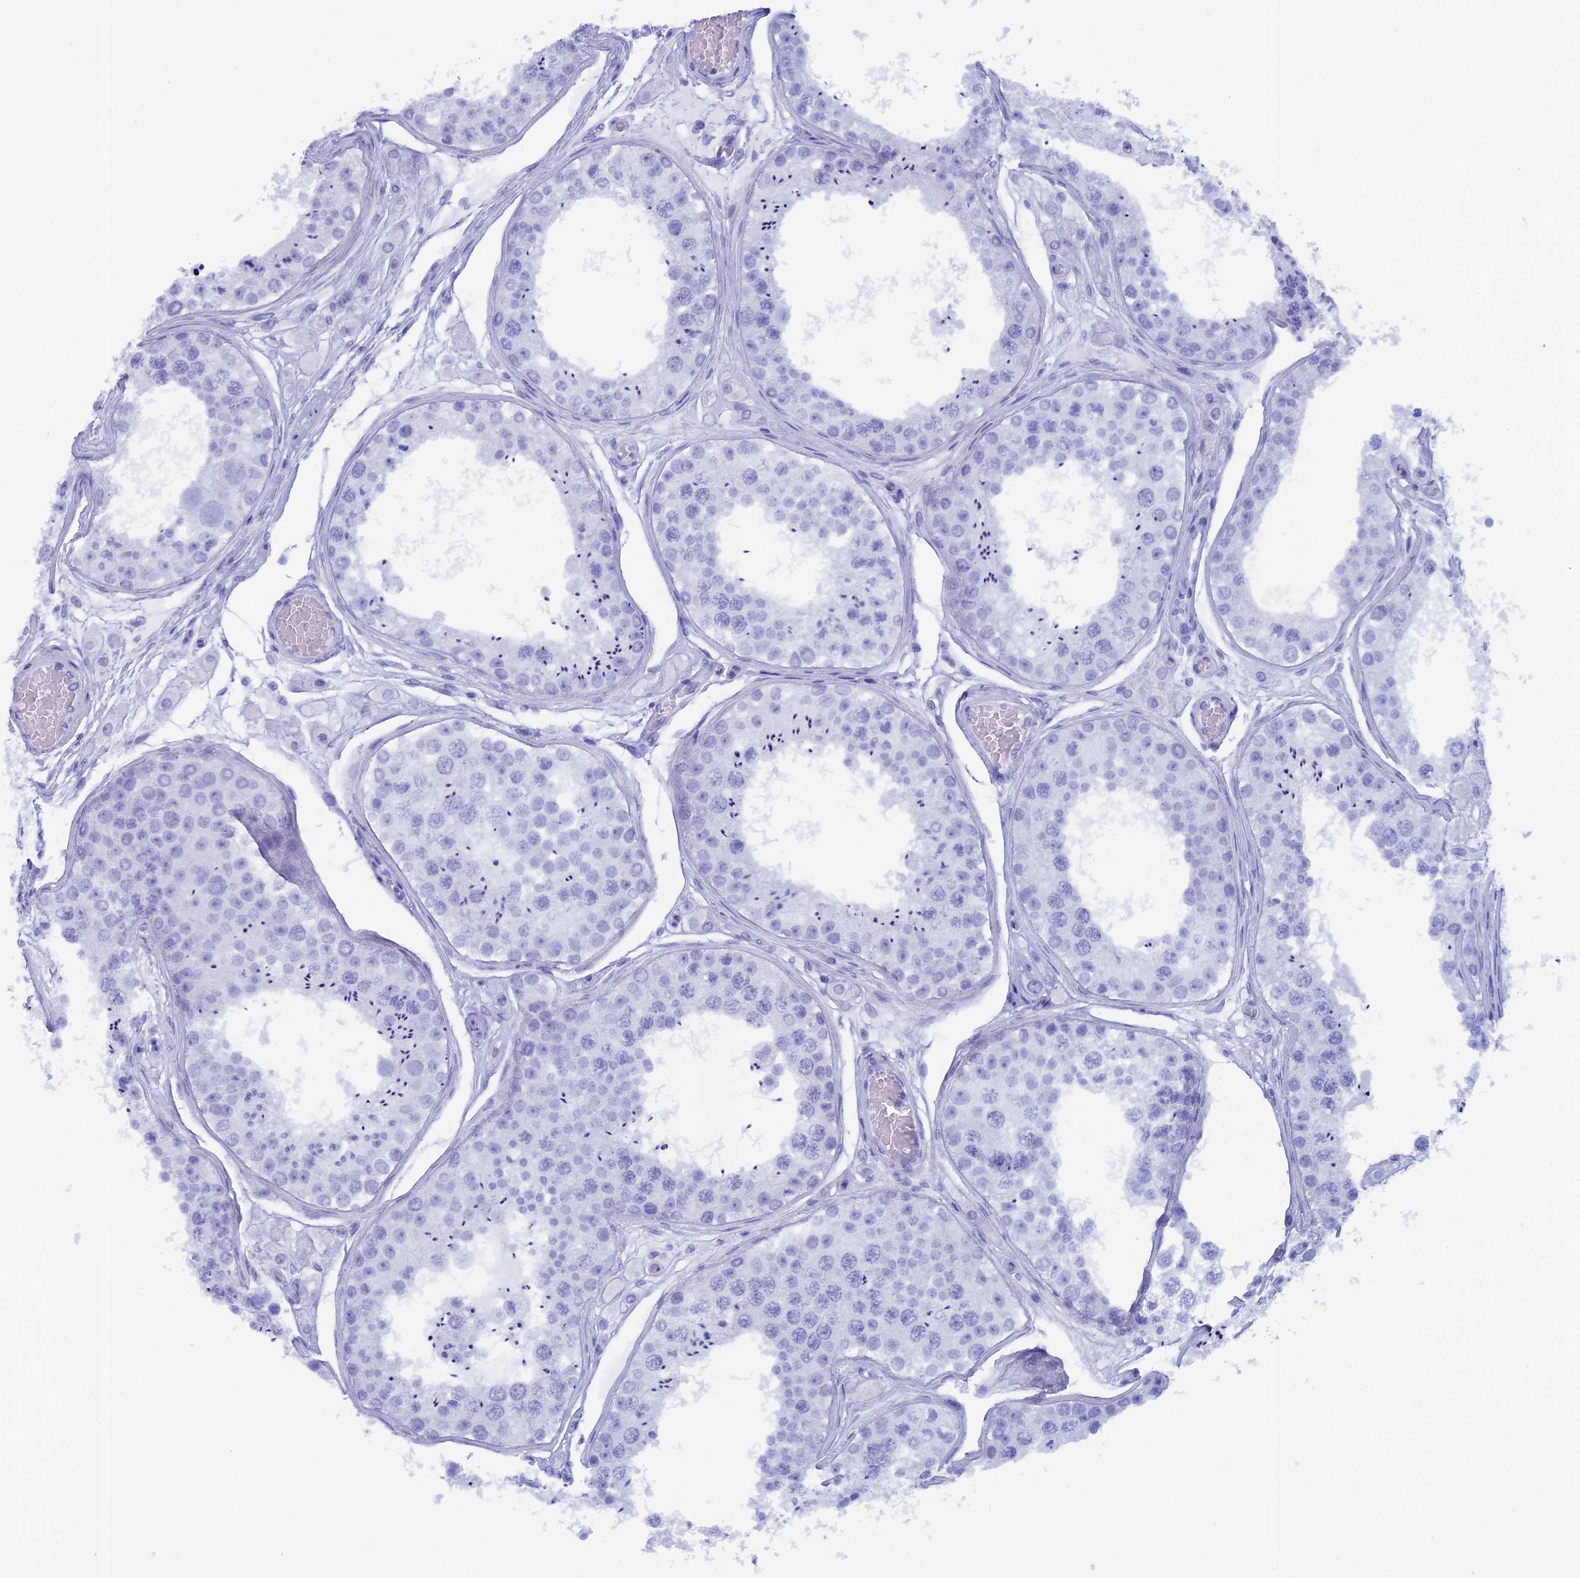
{"staining": {"intensity": "negative", "quantity": "none", "location": "none"}, "tissue": "testis", "cell_type": "Cells in seminiferous ducts", "image_type": "normal", "snomed": [{"axis": "morphology", "description": "Normal tissue, NOS"}, {"axis": "topography", "description": "Testis"}], "caption": "The histopathology image shows no significant staining in cells in seminiferous ducts of testis.", "gene": "CAPS", "patient": {"sex": "male", "age": 25}}